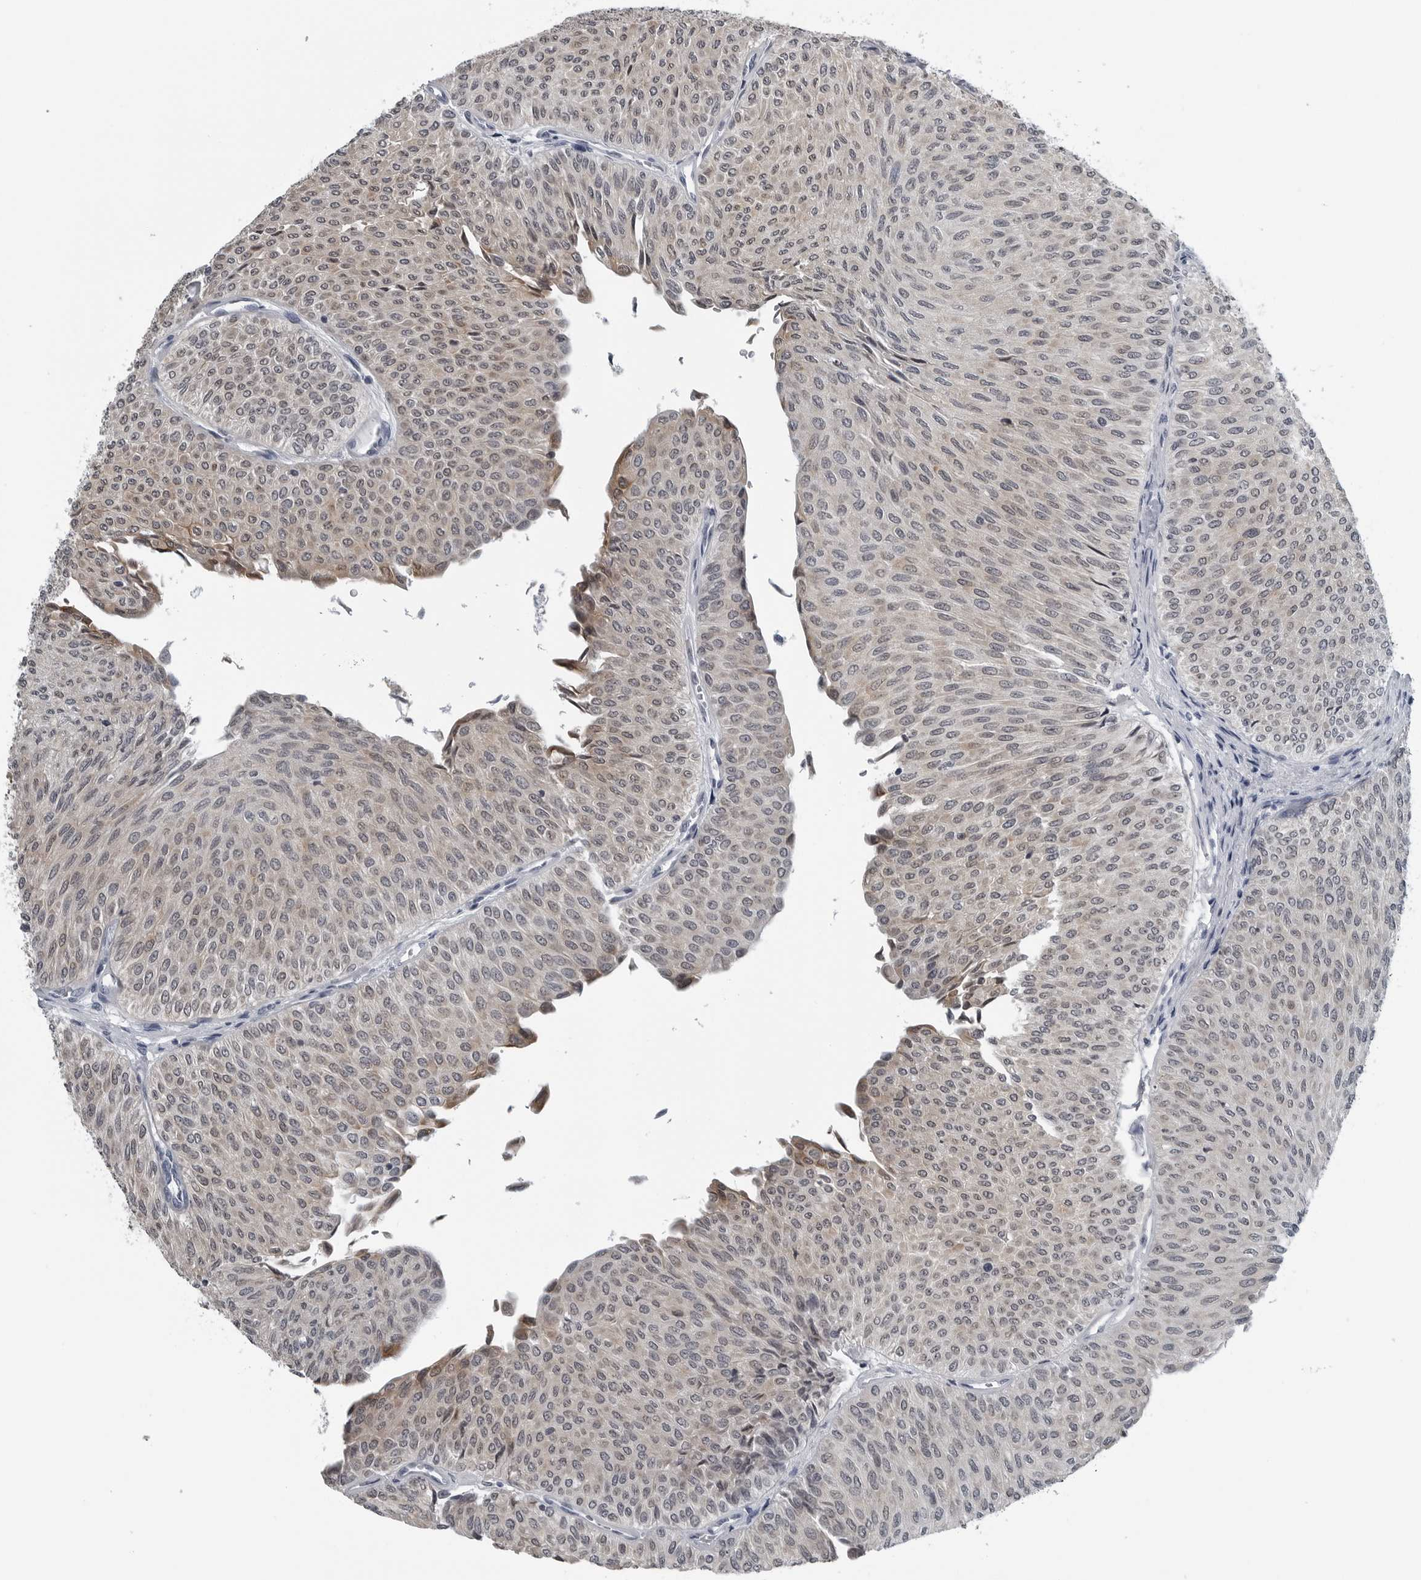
{"staining": {"intensity": "weak", "quantity": ">75%", "location": "cytoplasmic/membranous"}, "tissue": "urothelial cancer", "cell_type": "Tumor cells", "image_type": "cancer", "snomed": [{"axis": "morphology", "description": "Urothelial carcinoma, Low grade"}, {"axis": "topography", "description": "Urinary bladder"}], "caption": "Human urothelial carcinoma (low-grade) stained with a brown dye shows weak cytoplasmic/membranous positive positivity in approximately >75% of tumor cells.", "gene": "SPINK1", "patient": {"sex": "male", "age": 78}}